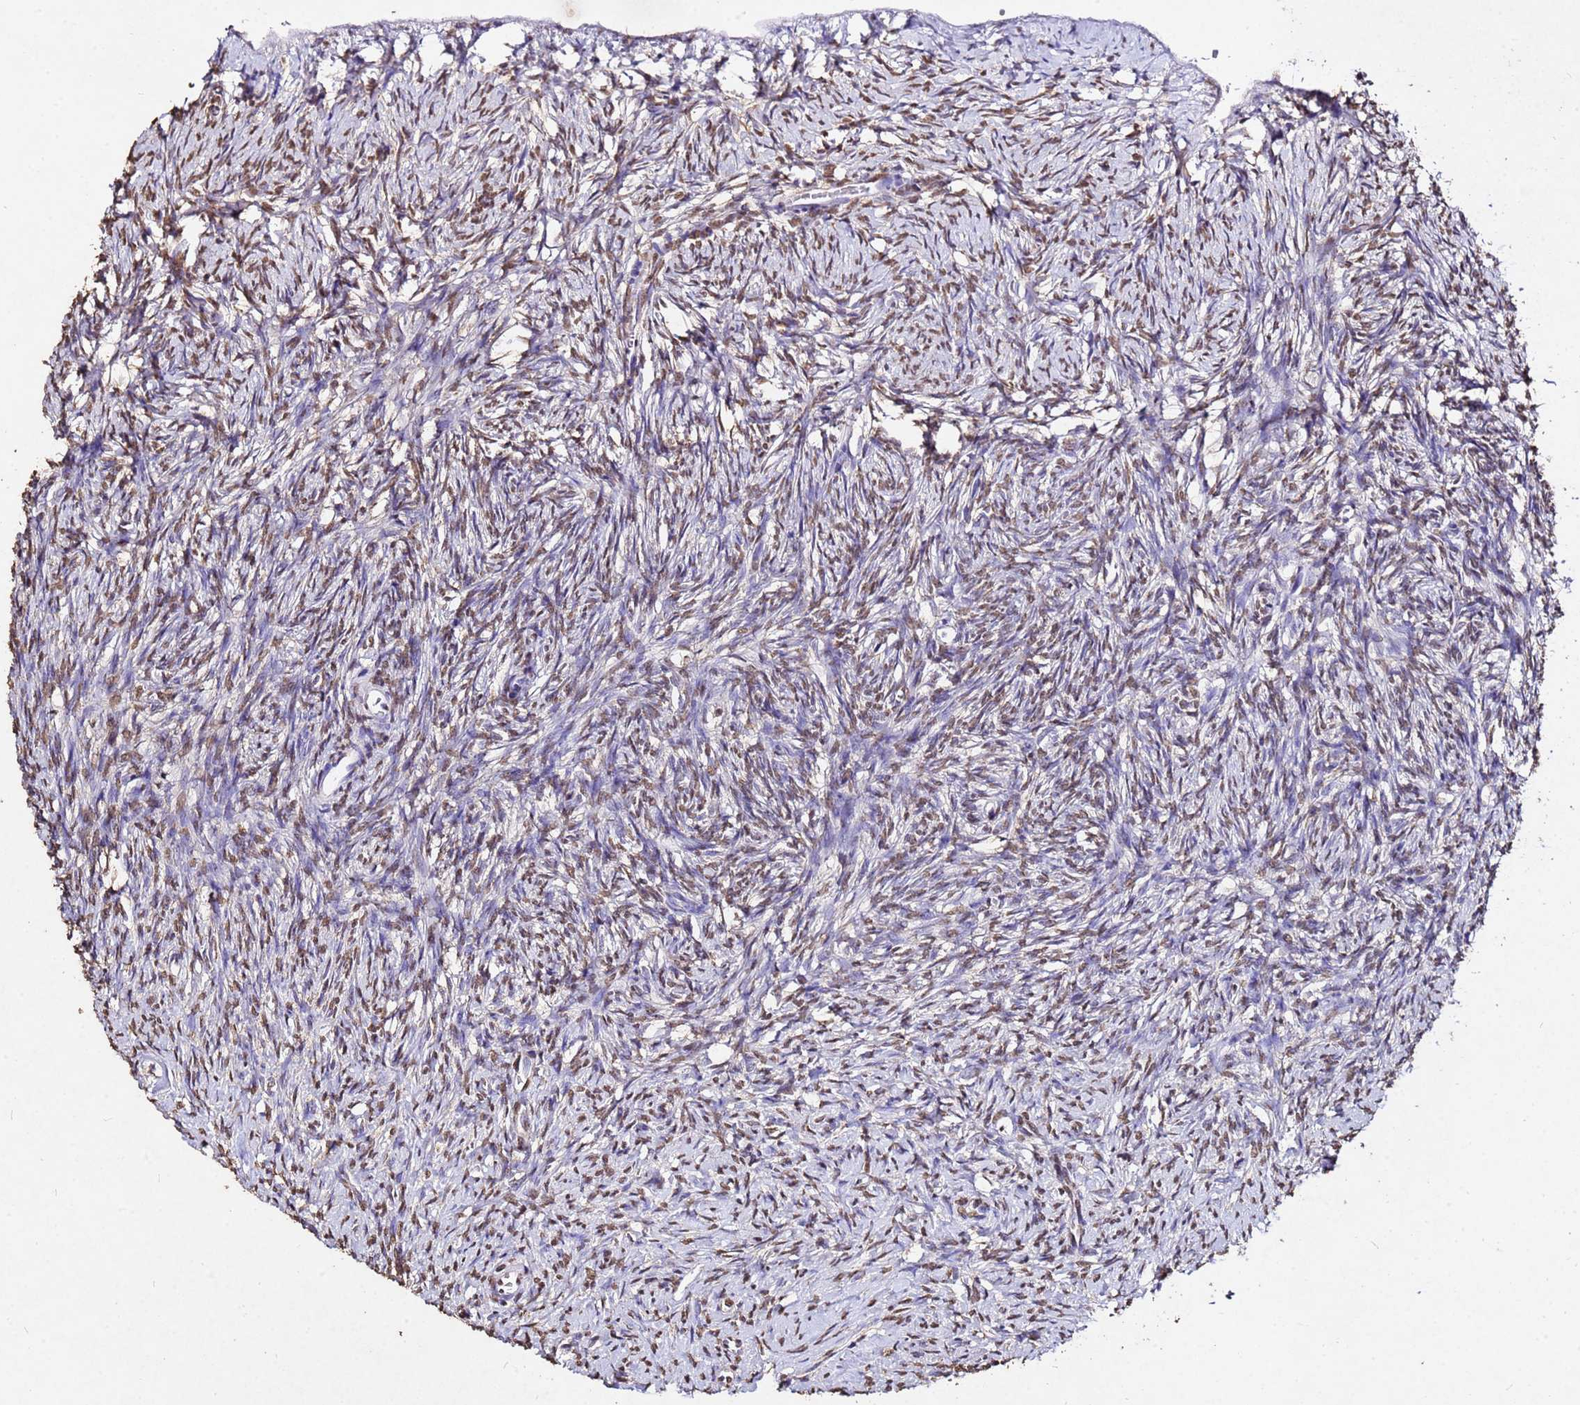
{"staining": {"intensity": "moderate", "quantity": ">75%", "location": "nuclear"}, "tissue": "ovary", "cell_type": "Follicle cells", "image_type": "normal", "snomed": [{"axis": "morphology", "description": "Normal tissue, NOS"}, {"axis": "topography", "description": "Ovary"}], "caption": "Normal ovary was stained to show a protein in brown. There is medium levels of moderate nuclear expression in approximately >75% of follicle cells.", "gene": "MYOCD", "patient": {"sex": "female", "age": 51}}